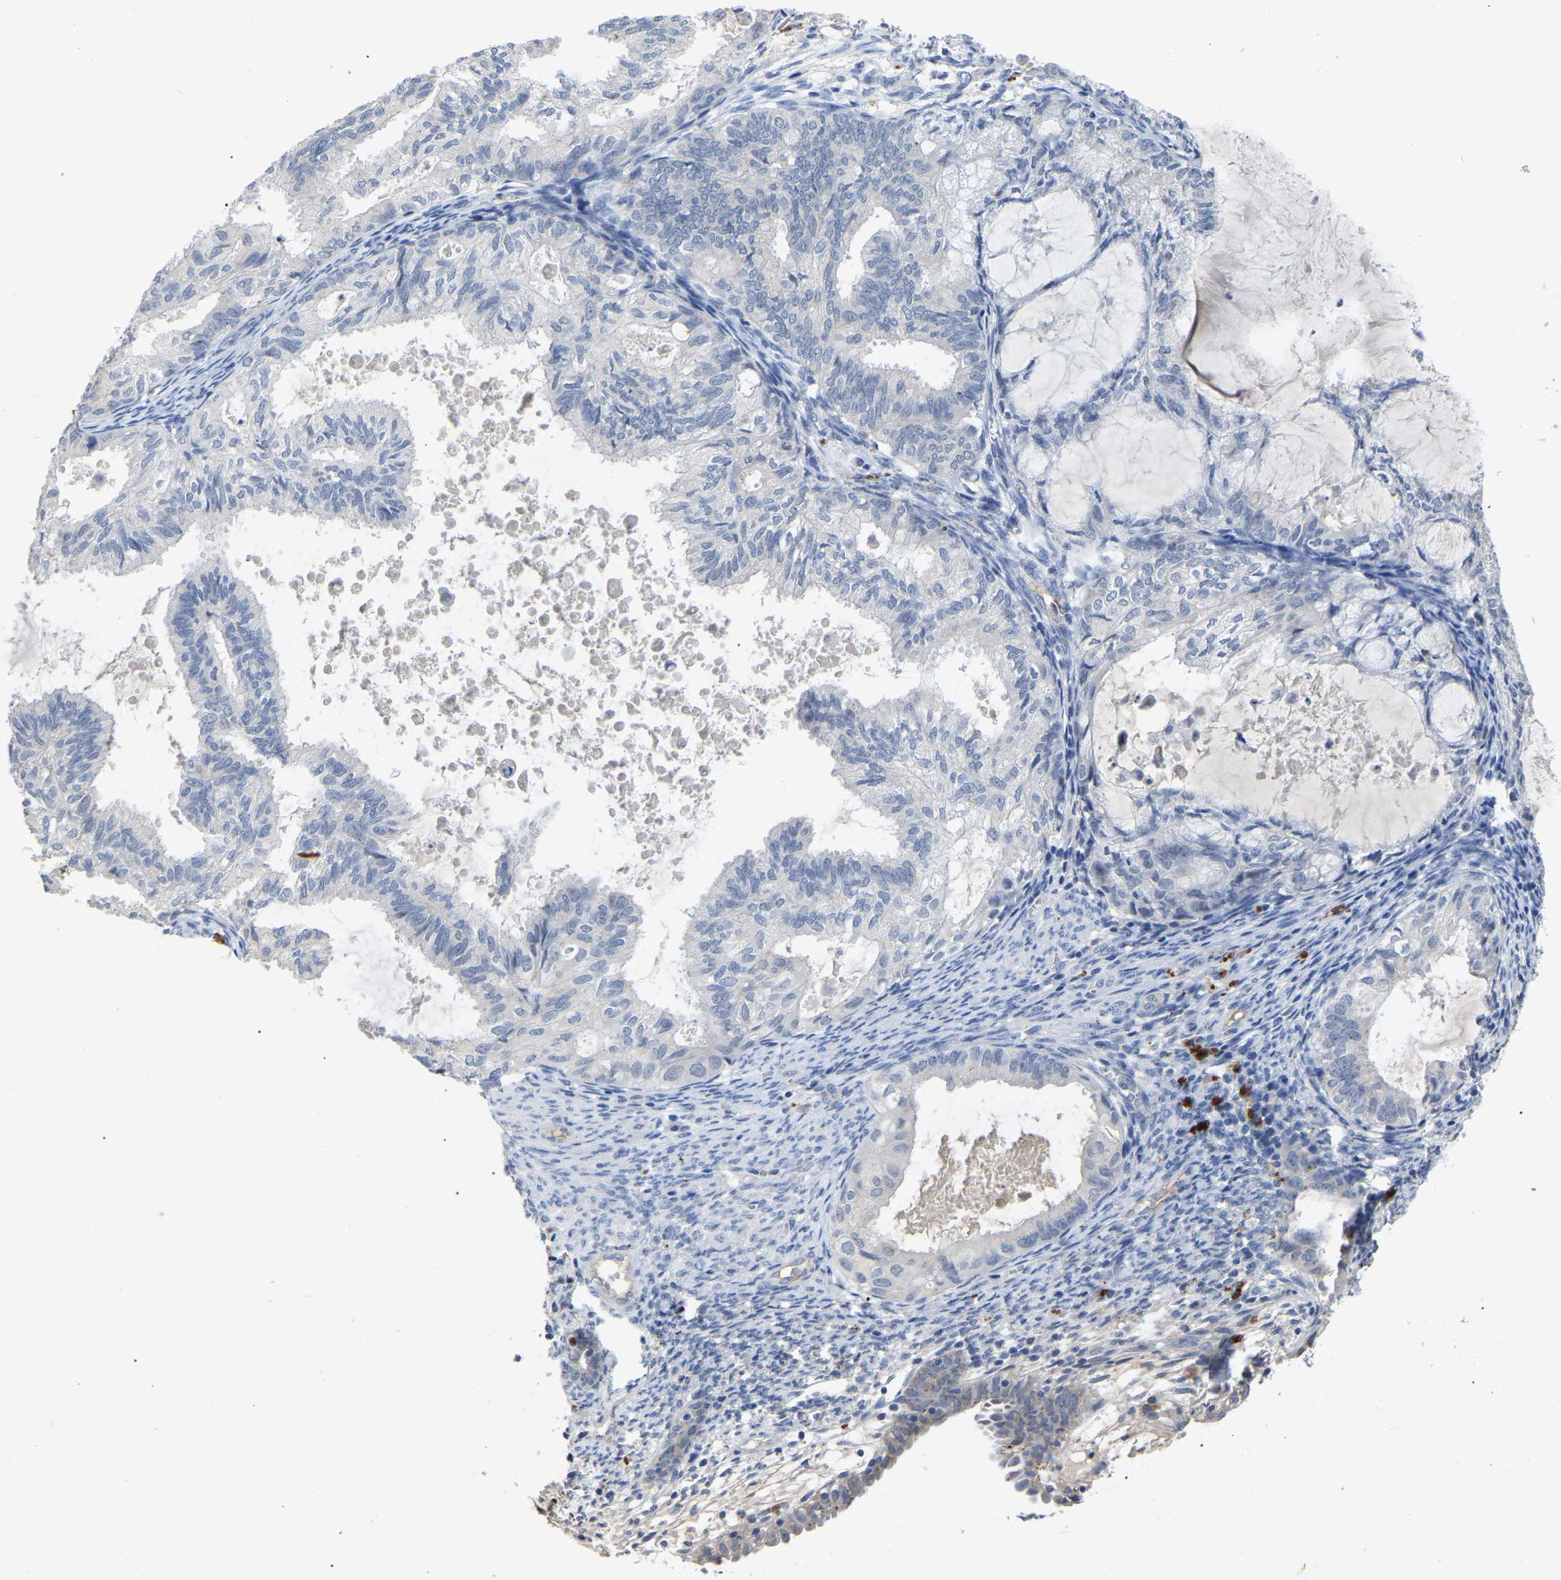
{"staining": {"intensity": "negative", "quantity": "none", "location": "none"}, "tissue": "cervical cancer", "cell_type": "Tumor cells", "image_type": "cancer", "snomed": [{"axis": "morphology", "description": "Normal tissue, NOS"}, {"axis": "morphology", "description": "Adenocarcinoma, NOS"}, {"axis": "topography", "description": "Cervix"}, {"axis": "topography", "description": "Endometrium"}], "caption": "Tumor cells are negative for brown protein staining in adenocarcinoma (cervical).", "gene": "SMPD2", "patient": {"sex": "female", "age": 86}}